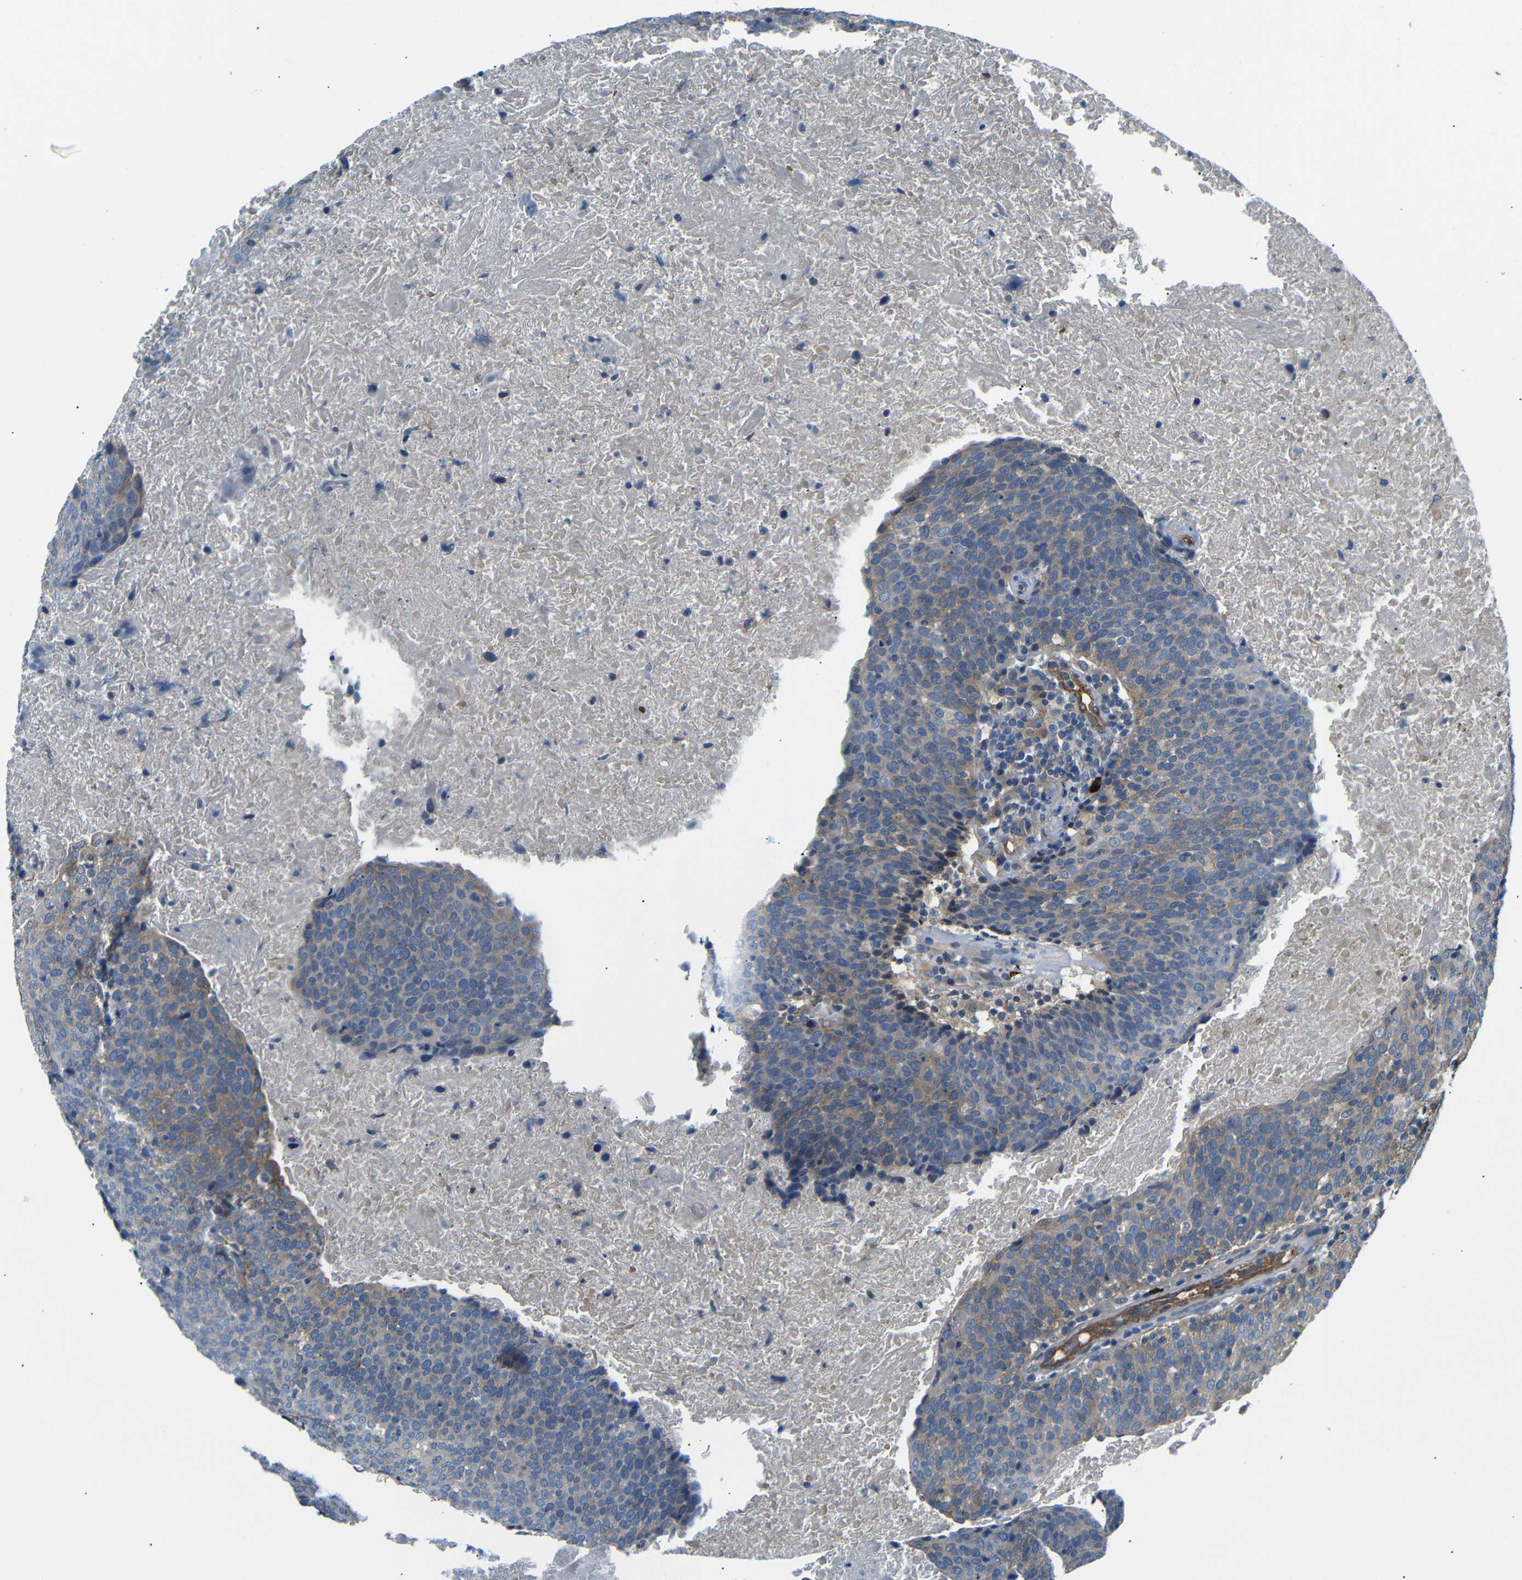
{"staining": {"intensity": "weak", "quantity": "25%-75%", "location": "cytoplasmic/membranous"}, "tissue": "head and neck cancer", "cell_type": "Tumor cells", "image_type": "cancer", "snomed": [{"axis": "morphology", "description": "Squamous cell carcinoma, NOS"}, {"axis": "morphology", "description": "Squamous cell carcinoma, metastatic, NOS"}, {"axis": "topography", "description": "Lymph node"}, {"axis": "topography", "description": "Head-Neck"}], "caption": "A micrograph showing weak cytoplasmic/membranous positivity in approximately 25%-75% of tumor cells in head and neck cancer, as visualized by brown immunohistochemical staining.", "gene": "MYO1B", "patient": {"sex": "male", "age": 62}}